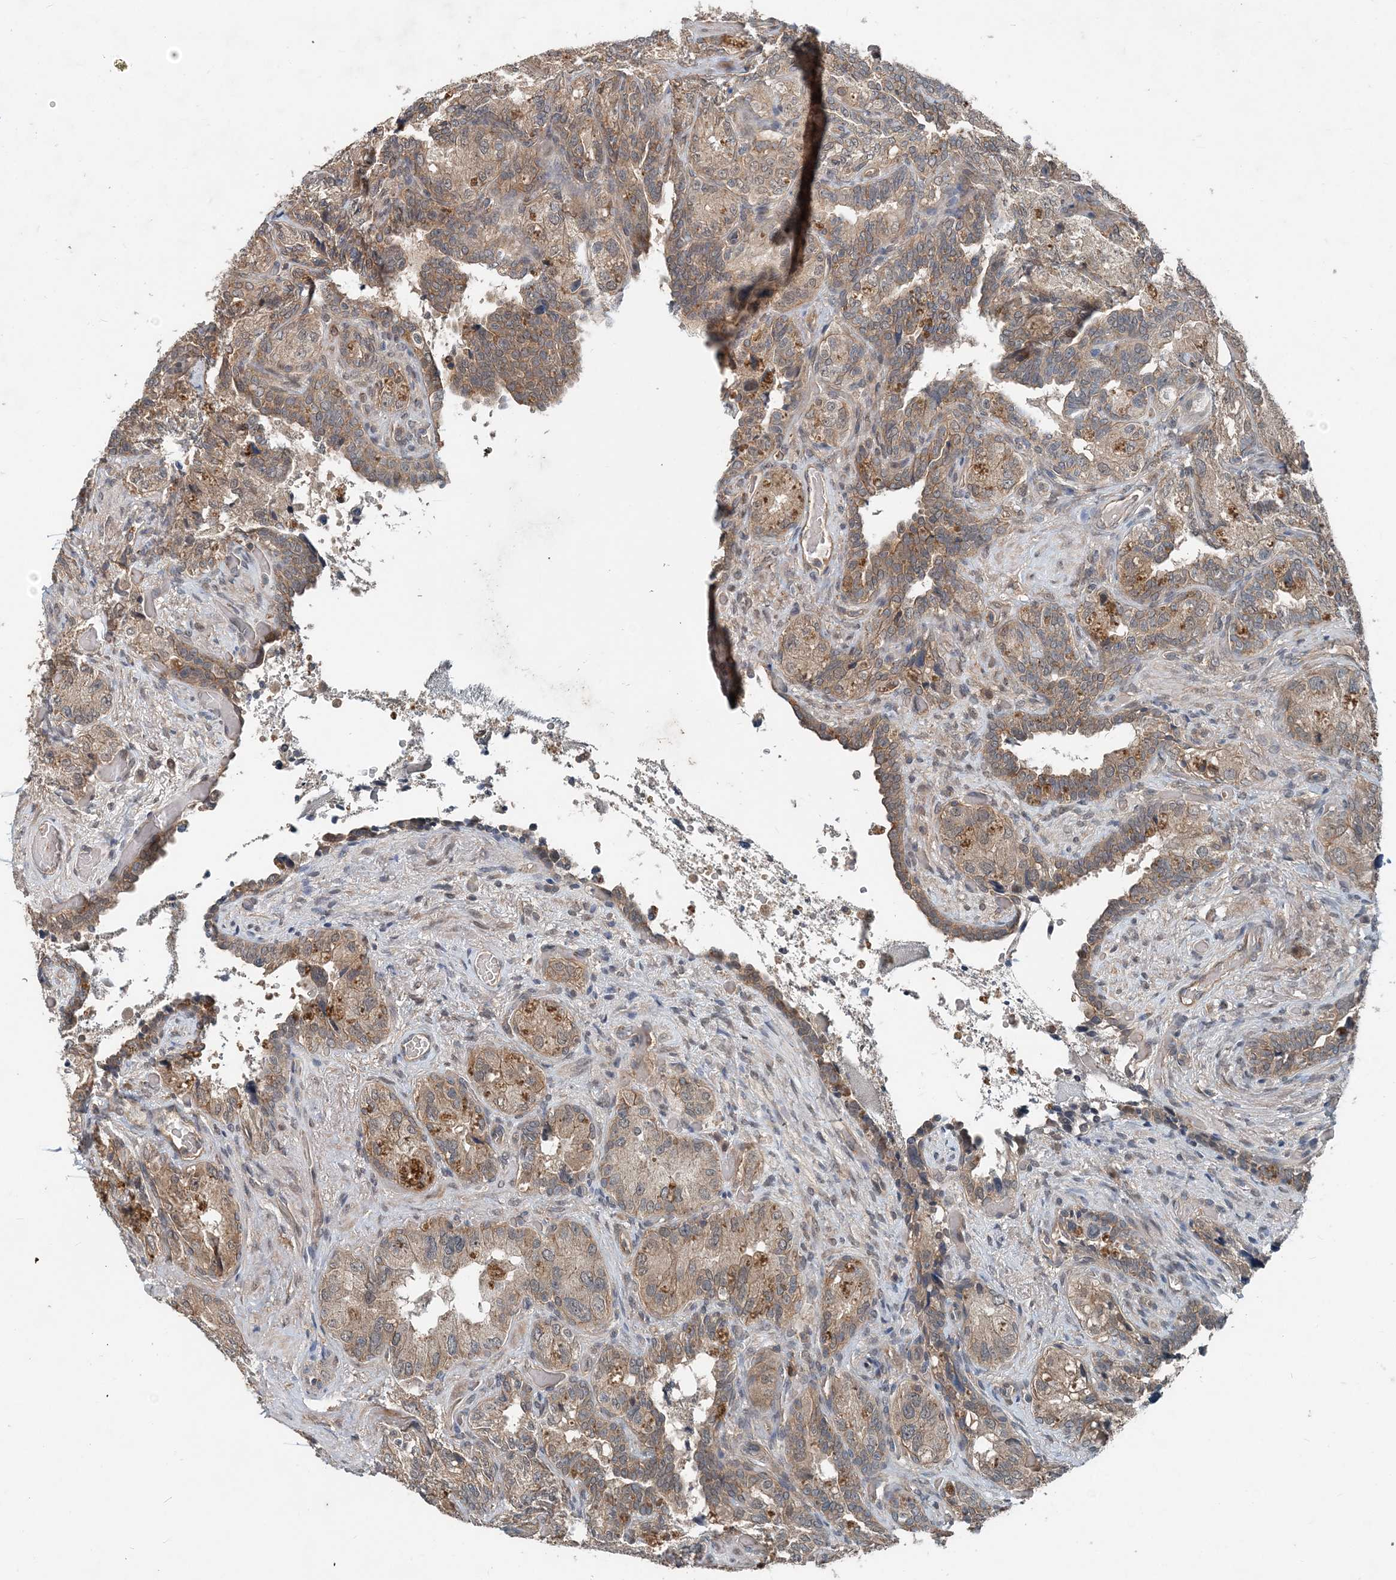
{"staining": {"intensity": "moderate", "quantity": ">75%", "location": "cytoplasmic/membranous"}, "tissue": "seminal vesicle", "cell_type": "Glandular cells", "image_type": "normal", "snomed": [{"axis": "morphology", "description": "Normal tissue, NOS"}, {"axis": "topography", "description": "Seminal veicle"}, {"axis": "topography", "description": "Peripheral nerve tissue"}], "caption": "Glandular cells show medium levels of moderate cytoplasmic/membranous expression in about >75% of cells in unremarkable seminal vesicle.", "gene": "SMPD3", "patient": {"sex": "male", "age": 67}}